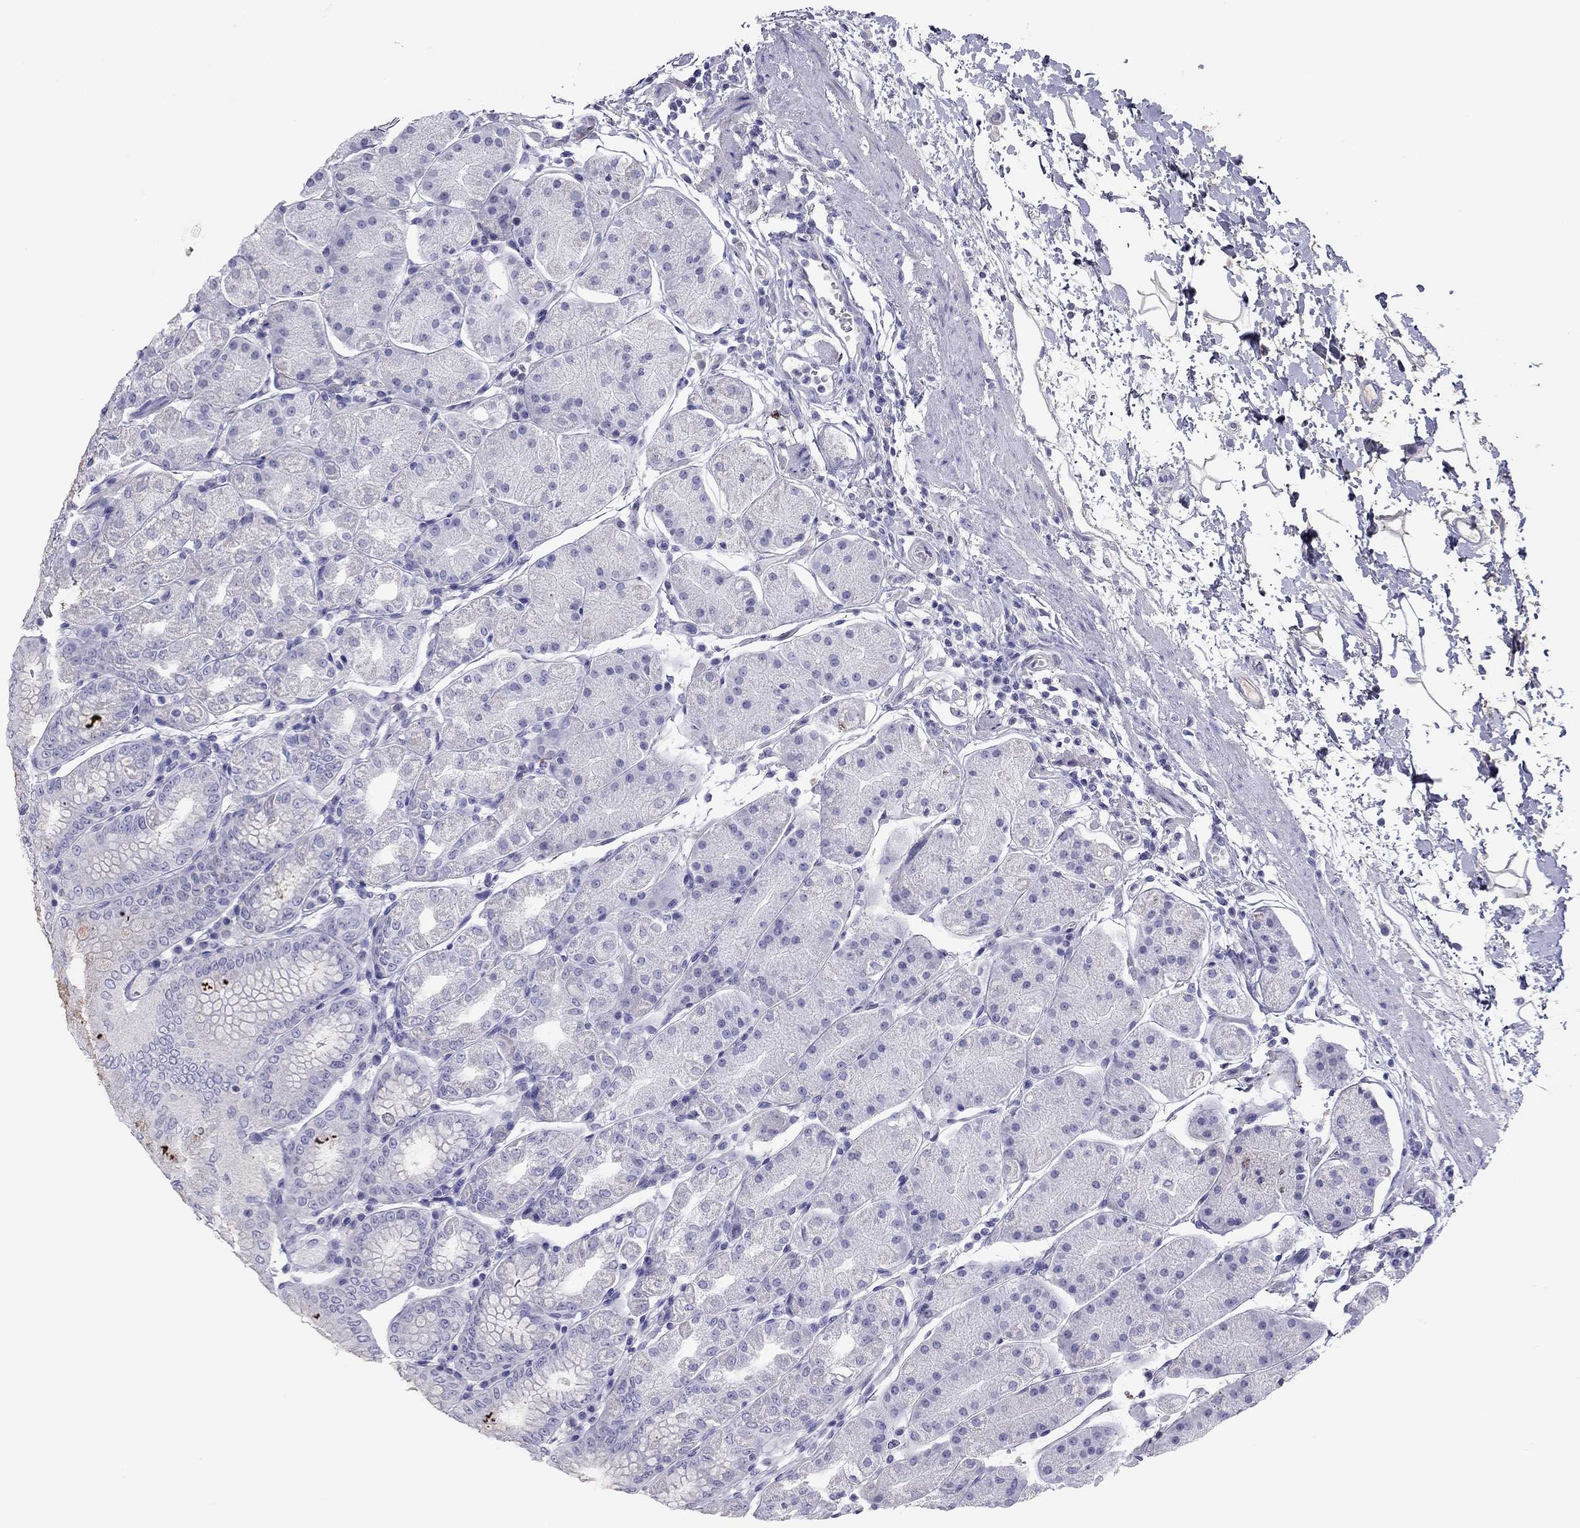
{"staining": {"intensity": "negative", "quantity": "none", "location": "none"}, "tissue": "stomach", "cell_type": "Glandular cells", "image_type": "normal", "snomed": [{"axis": "morphology", "description": "Normal tissue, NOS"}, {"axis": "topography", "description": "Stomach"}], "caption": "Human stomach stained for a protein using IHC displays no staining in glandular cells.", "gene": "KLRG1", "patient": {"sex": "male", "age": 54}}